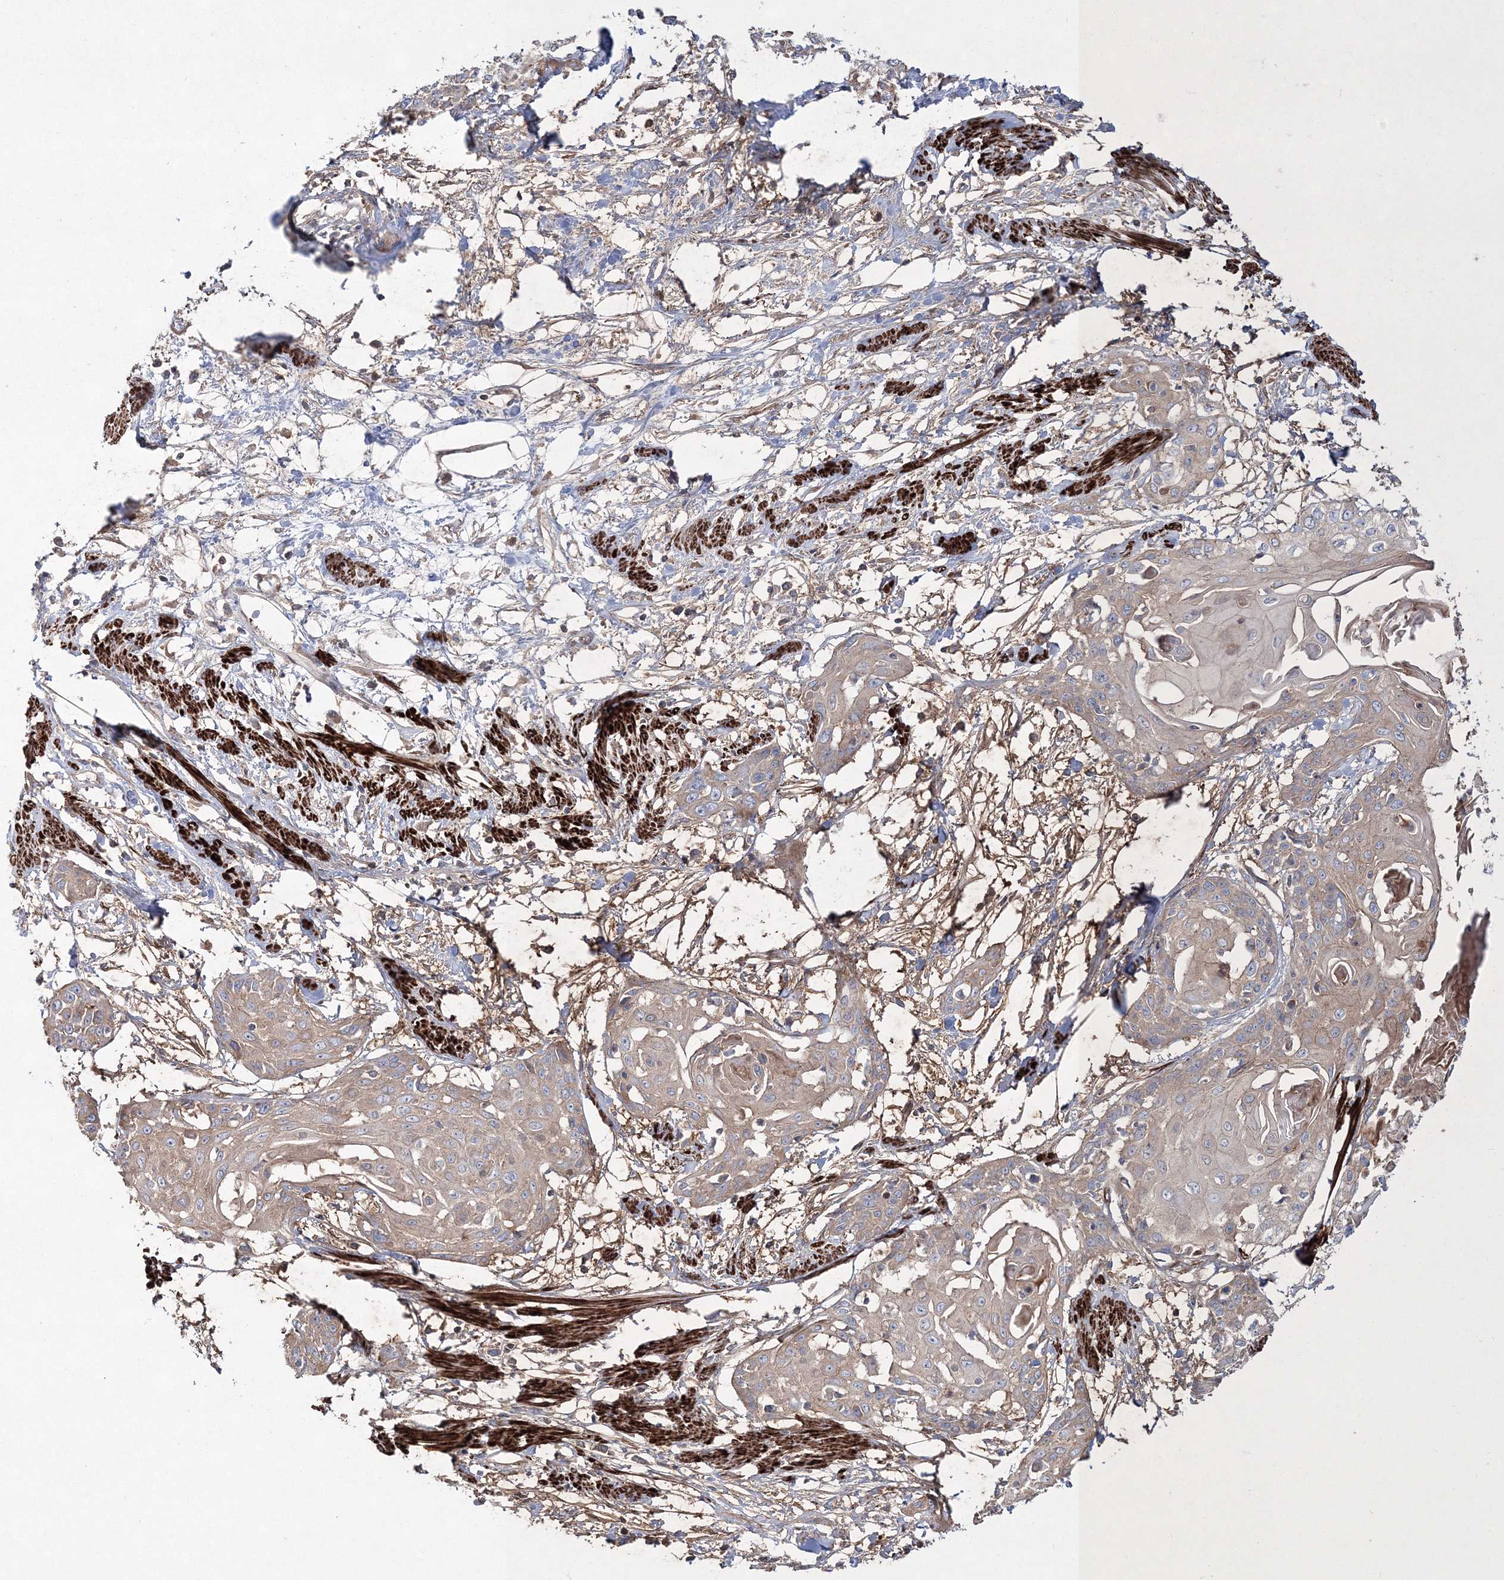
{"staining": {"intensity": "weak", "quantity": ">75%", "location": "cytoplasmic/membranous"}, "tissue": "cervical cancer", "cell_type": "Tumor cells", "image_type": "cancer", "snomed": [{"axis": "morphology", "description": "Squamous cell carcinoma, NOS"}, {"axis": "topography", "description": "Cervix"}], "caption": "A low amount of weak cytoplasmic/membranous staining is seen in approximately >75% of tumor cells in cervical cancer tissue. (Brightfield microscopy of DAB IHC at high magnification).", "gene": "ZSWIM6", "patient": {"sex": "female", "age": 57}}